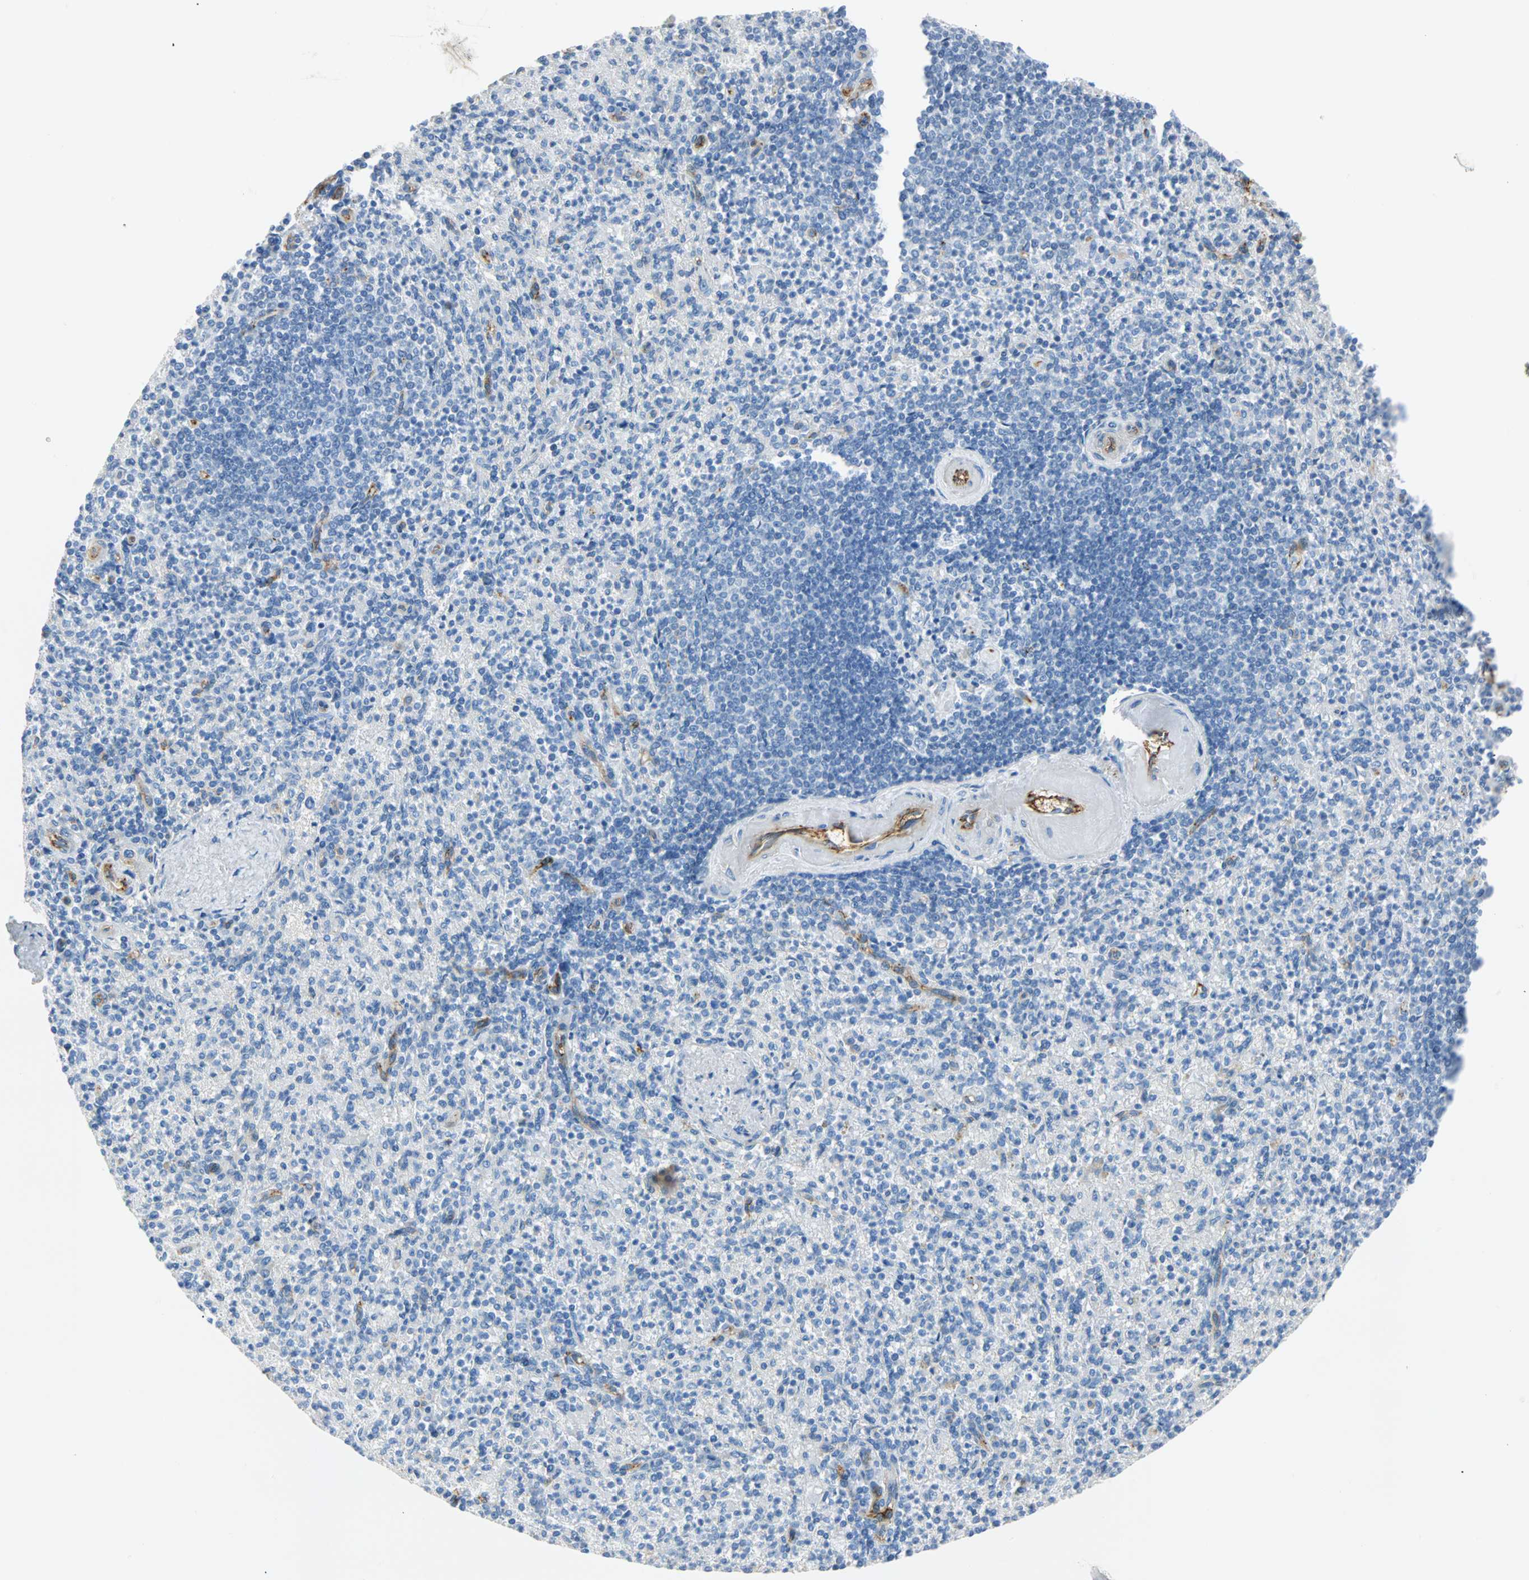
{"staining": {"intensity": "weak", "quantity": "<25%", "location": "cytoplasmic/membranous"}, "tissue": "spleen", "cell_type": "Cells in red pulp", "image_type": "normal", "snomed": [{"axis": "morphology", "description": "Normal tissue, NOS"}, {"axis": "topography", "description": "Spleen"}], "caption": "High power microscopy photomicrograph of an immunohistochemistry (IHC) histopathology image of unremarkable spleen, revealing no significant positivity in cells in red pulp. (Brightfield microscopy of DAB immunohistochemistry (IHC) at high magnification).", "gene": "VPS9D1", "patient": {"sex": "female", "age": 74}}